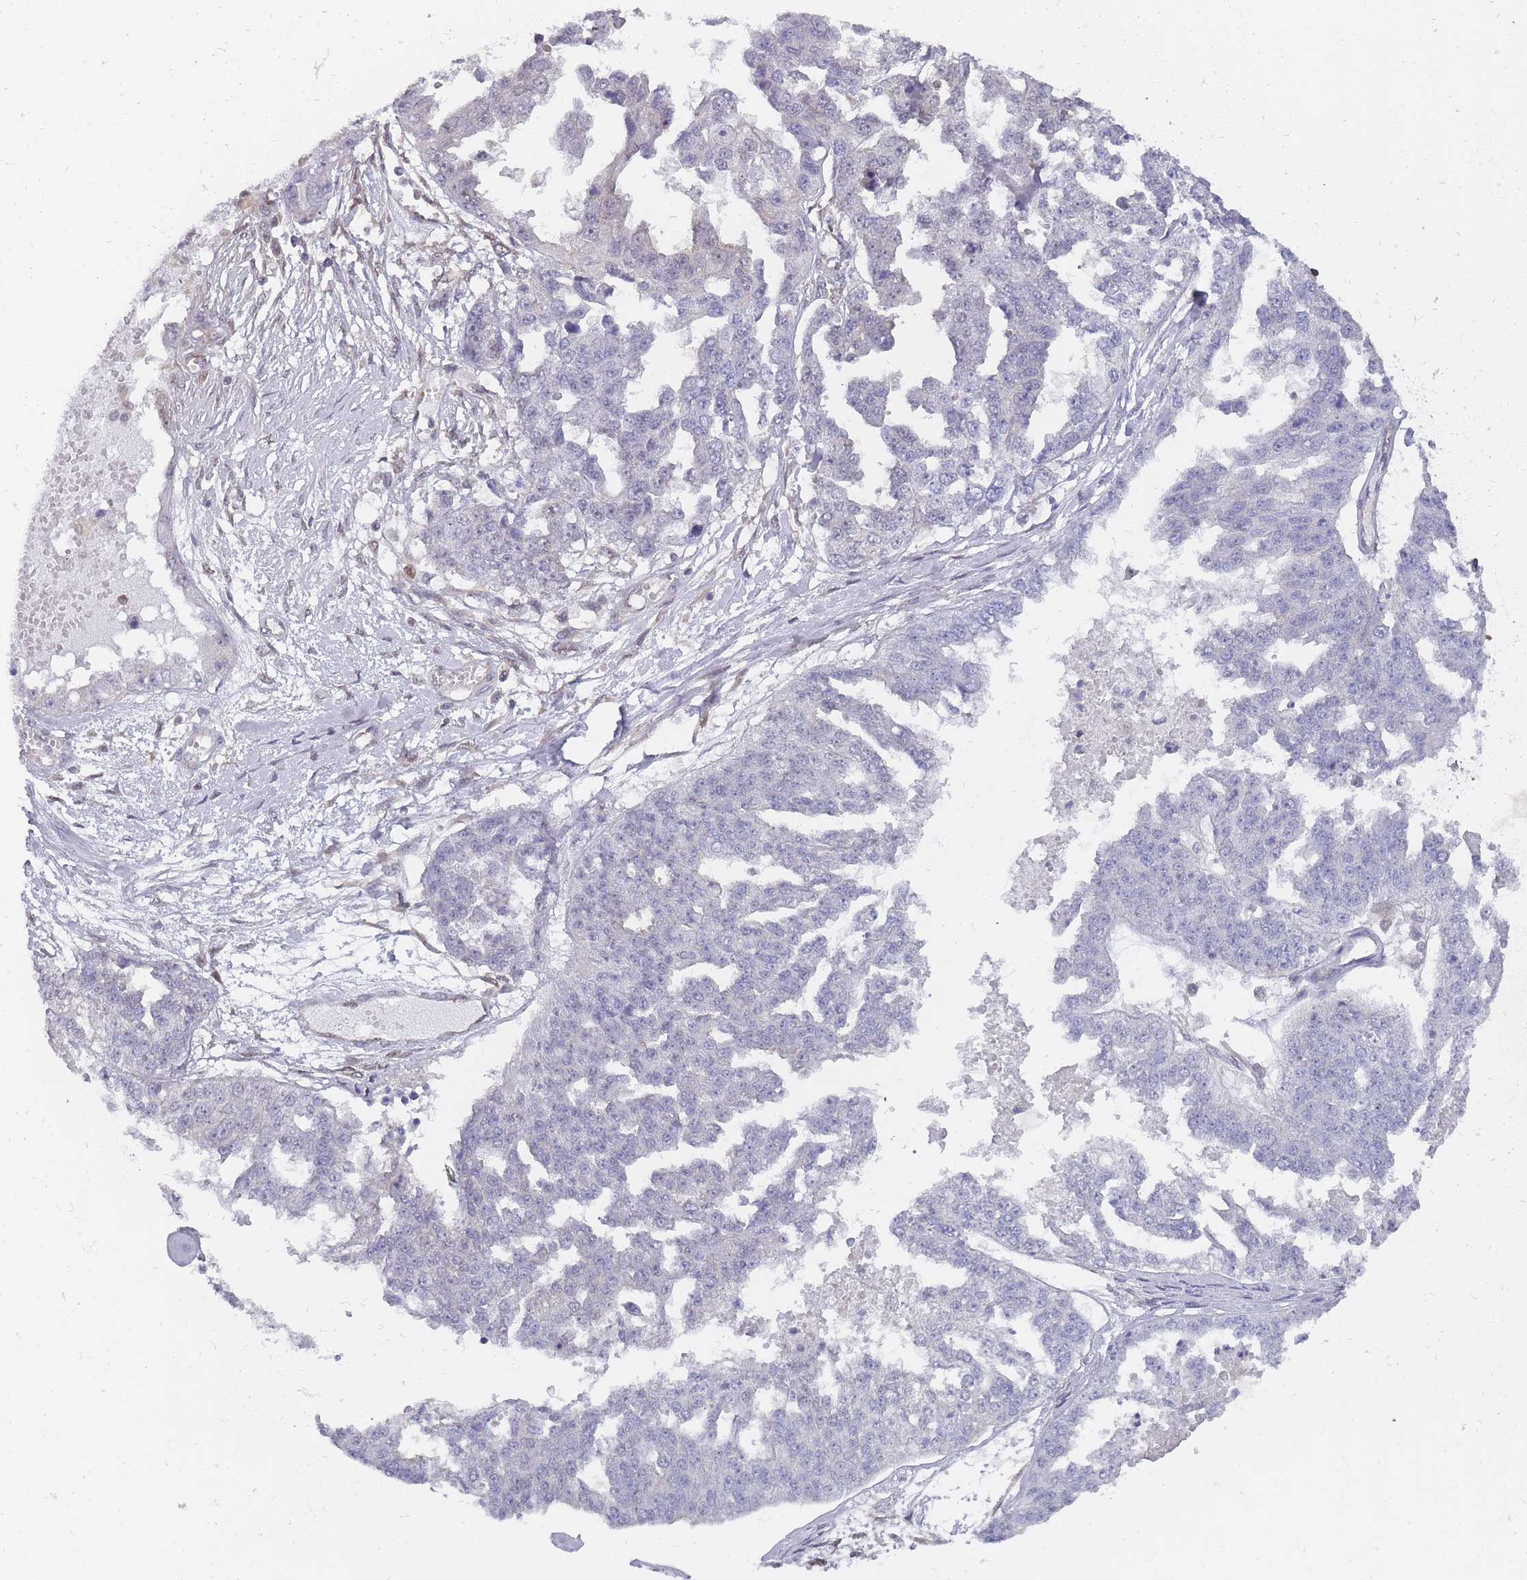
{"staining": {"intensity": "negative", "quantity": "none", "location": "none"}, "tissue": "ovarian cancer", "cell_type": "Tumor cells", "image_type": "cancer", "snomed": [{"axis": "morphology", "description": "Cystadenocarcinoma, serous, NOS"}, {"axis": "topography", "description": "Ovary"}], "caption": "Immunohistochemical staining of human ovarian serous cystadenocarcinoma displays no significant staining in tumor cells.", "gene": "NKD1", "patient": {"sex": "female", "age": 58}}